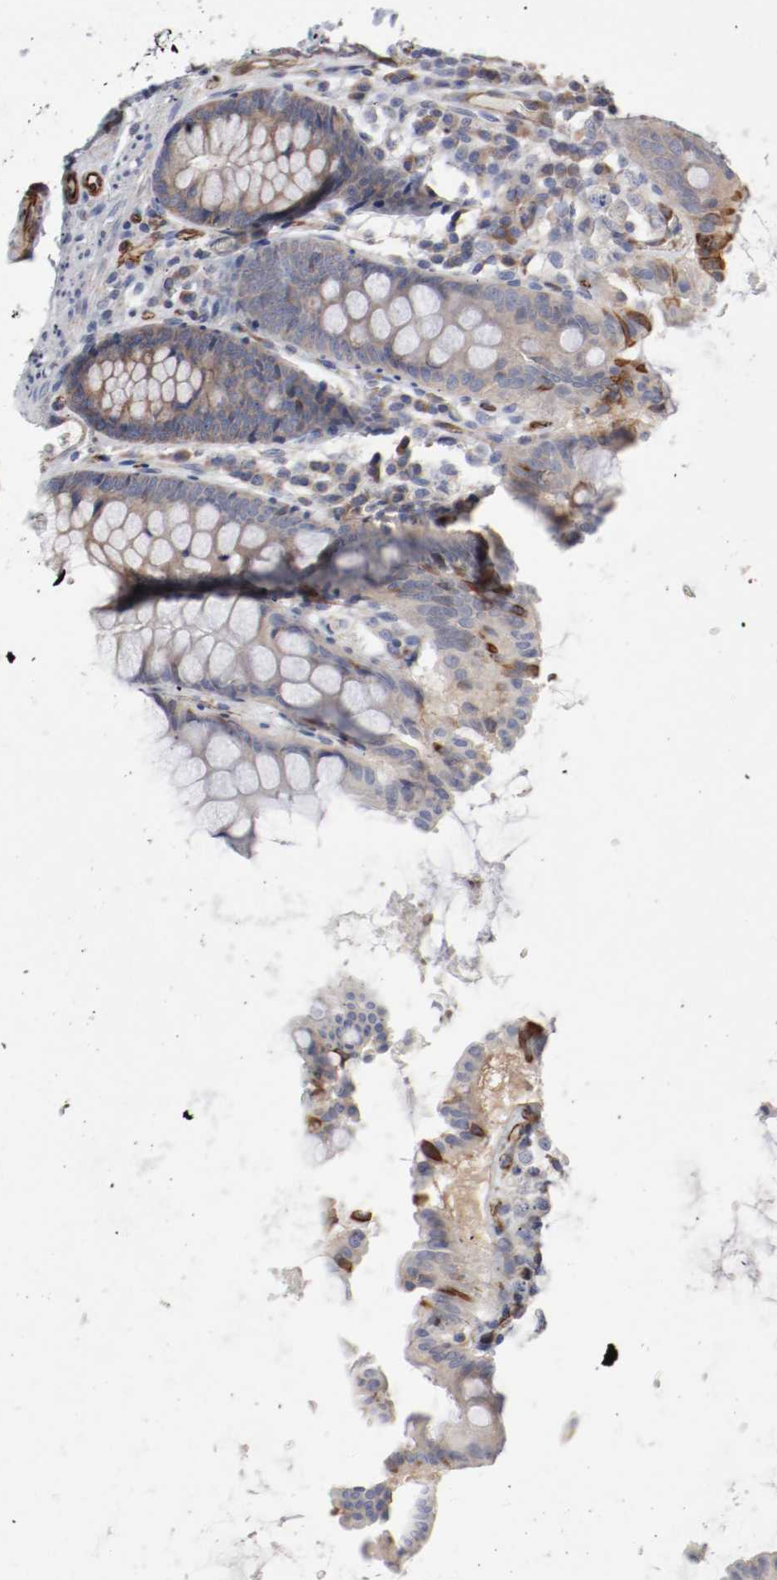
{"staining": {"intensity": "moderate", "quantity": ">75%", "location": "cytoplasmic/membranous"}, "tissue": "colon", "cell_type": "Endothelial cells", "image_type": "normal", "snomed": [{"axis": "morphology", "description": "Normal tissue, NOS"}, {"axis": "topography", "description": "Colon"}], "caption": "A photomicrograph showing moderate cytoplasmic/membranous staining in about >75% of endothelial cells in benign colon, as visualized by brown immunohistochemical staining.", "gene": "GIT1", "patient": {"sex": "female", "age": 61}}